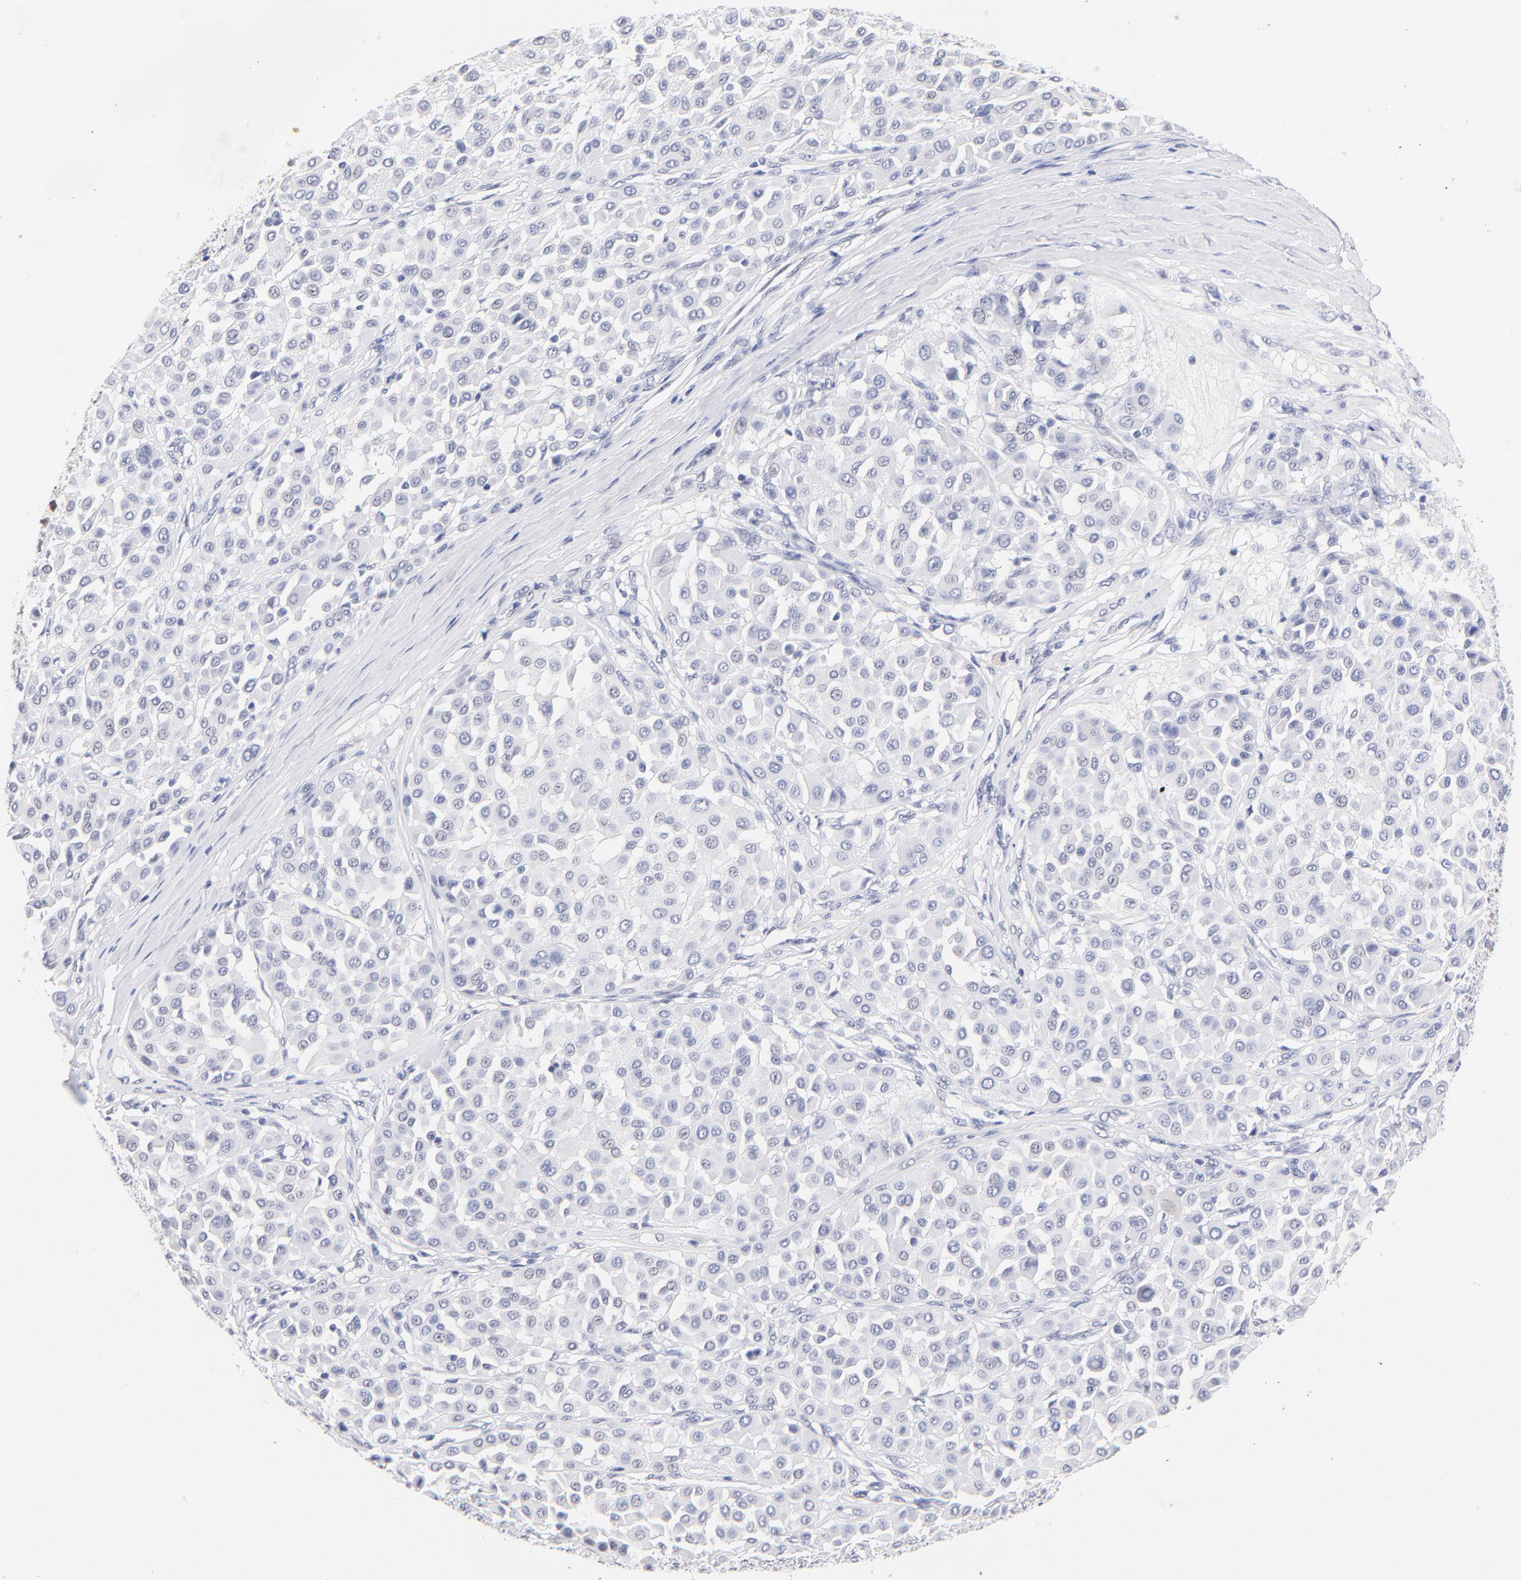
{"staining": {"intensity": "negative", "quantity": "none", "location": "none"}, "tissue": "melanoma", "cell_type": "Tumor cells", "image_type": "cancer", "snomed": [{"axis": "morphology", "description": "Malignant melanoma, Metastatic site"}, {"axis": "topography", "description": "Soft tissue"}], "caption": "Immunohistochemistry of human melanoma shows no staining in tumor cells.", "gene": "ZNF74", "patient": {"sex": "male", "age": 41}}